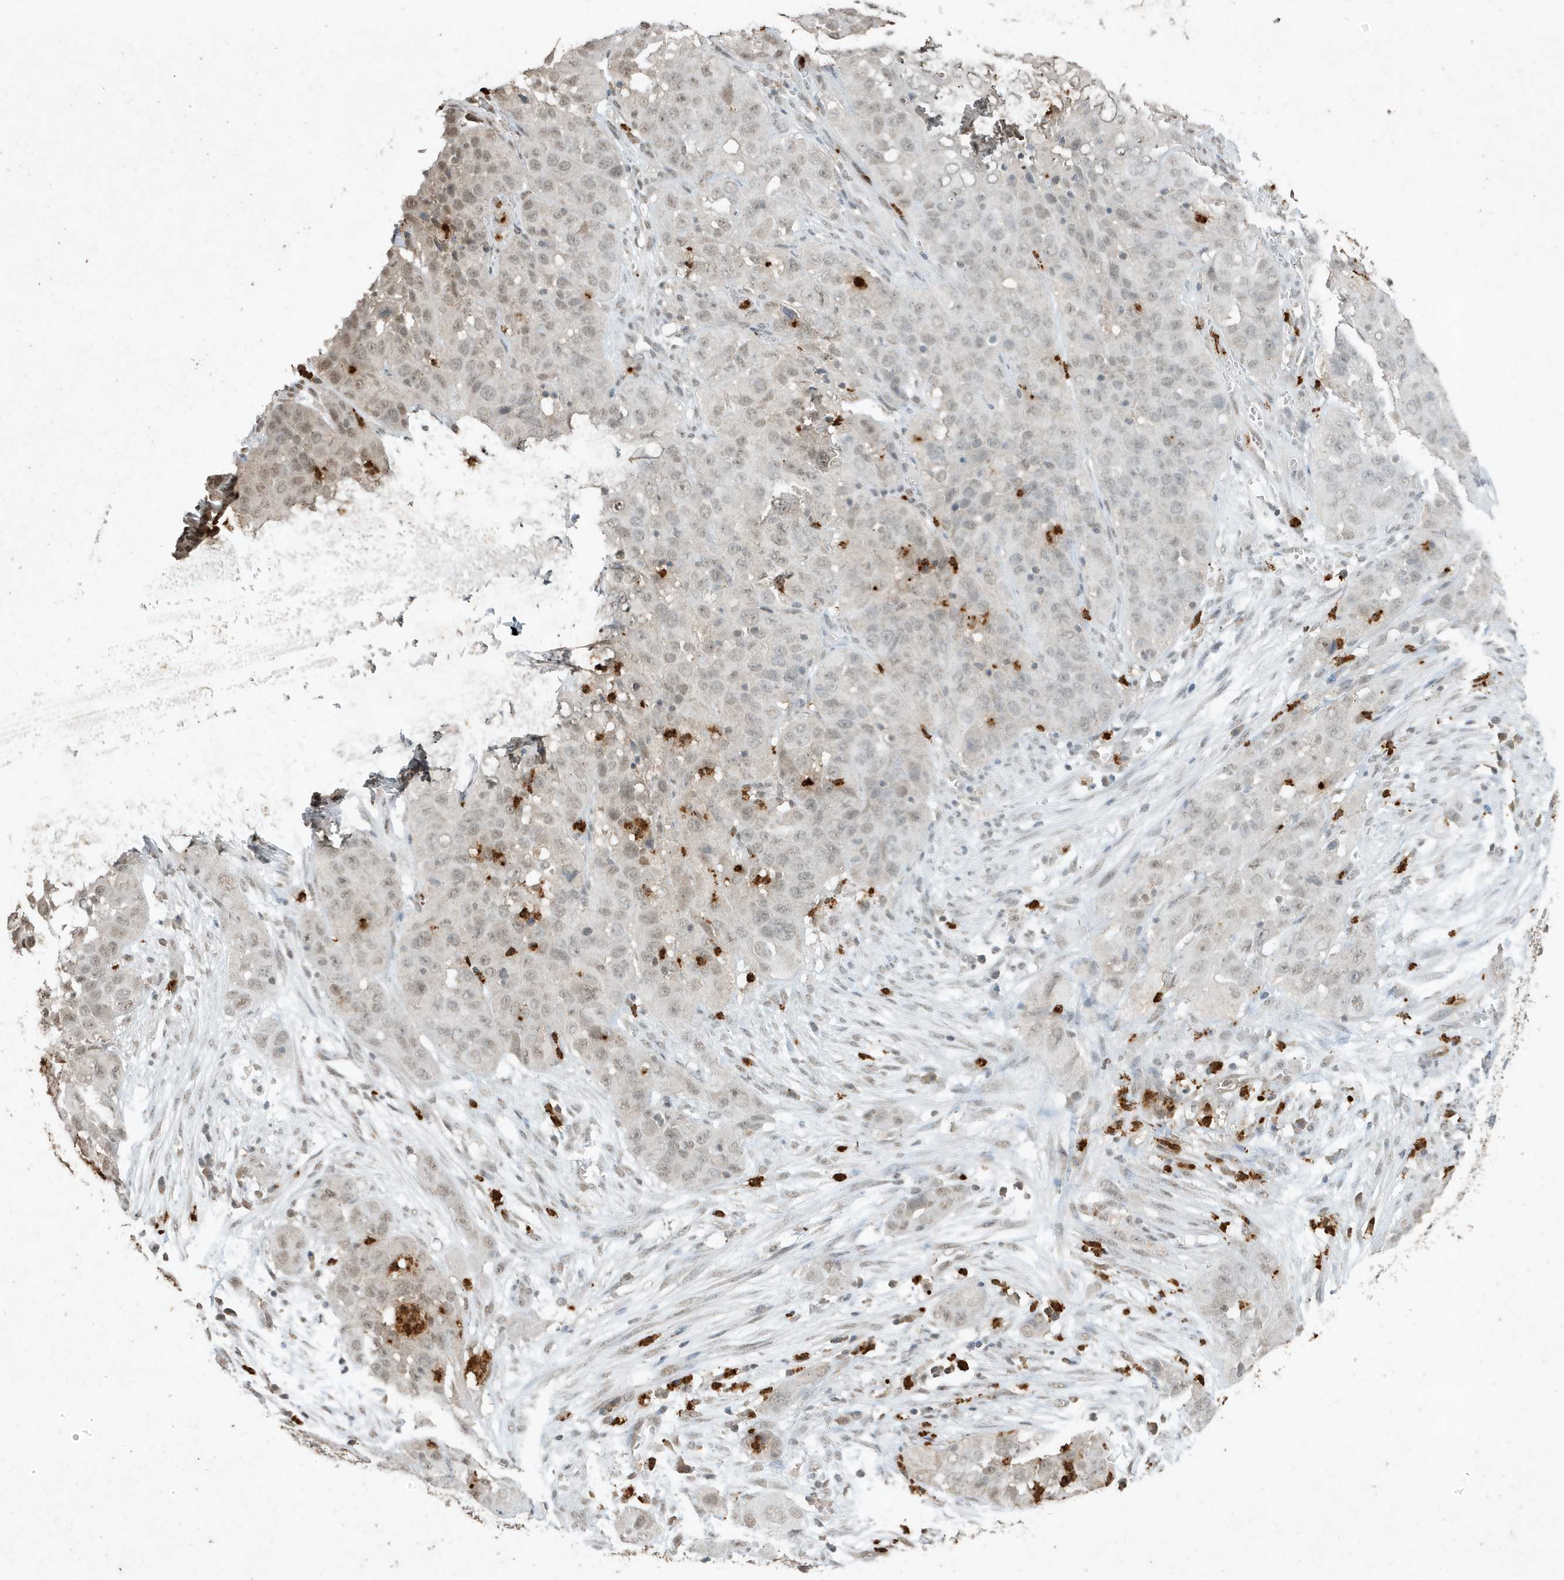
{"staining": {"intensity": "weak", "quantity": "25%-75%", "location": "nuclear"}, "tissue": "cervical cancer", "cell_type": "Tumor cells", "image_type": "cancer", "snomed": [{"axis": "morphology", "description": "Squamous cell carcinoma, NOS"}, {"axis": "topography", "description": "Cervix"}], "caption": "Immunohistochemical staining of squamous cell carcinoma (cervical) displays low levels of weak nuclear protein staining in about 25%-75% of tumor cells. The protein of interest is shown in brown color, while the nuclei are stained blue.", "gene": "DEFA1", "patient": {"sex": "female", "age": 32}}